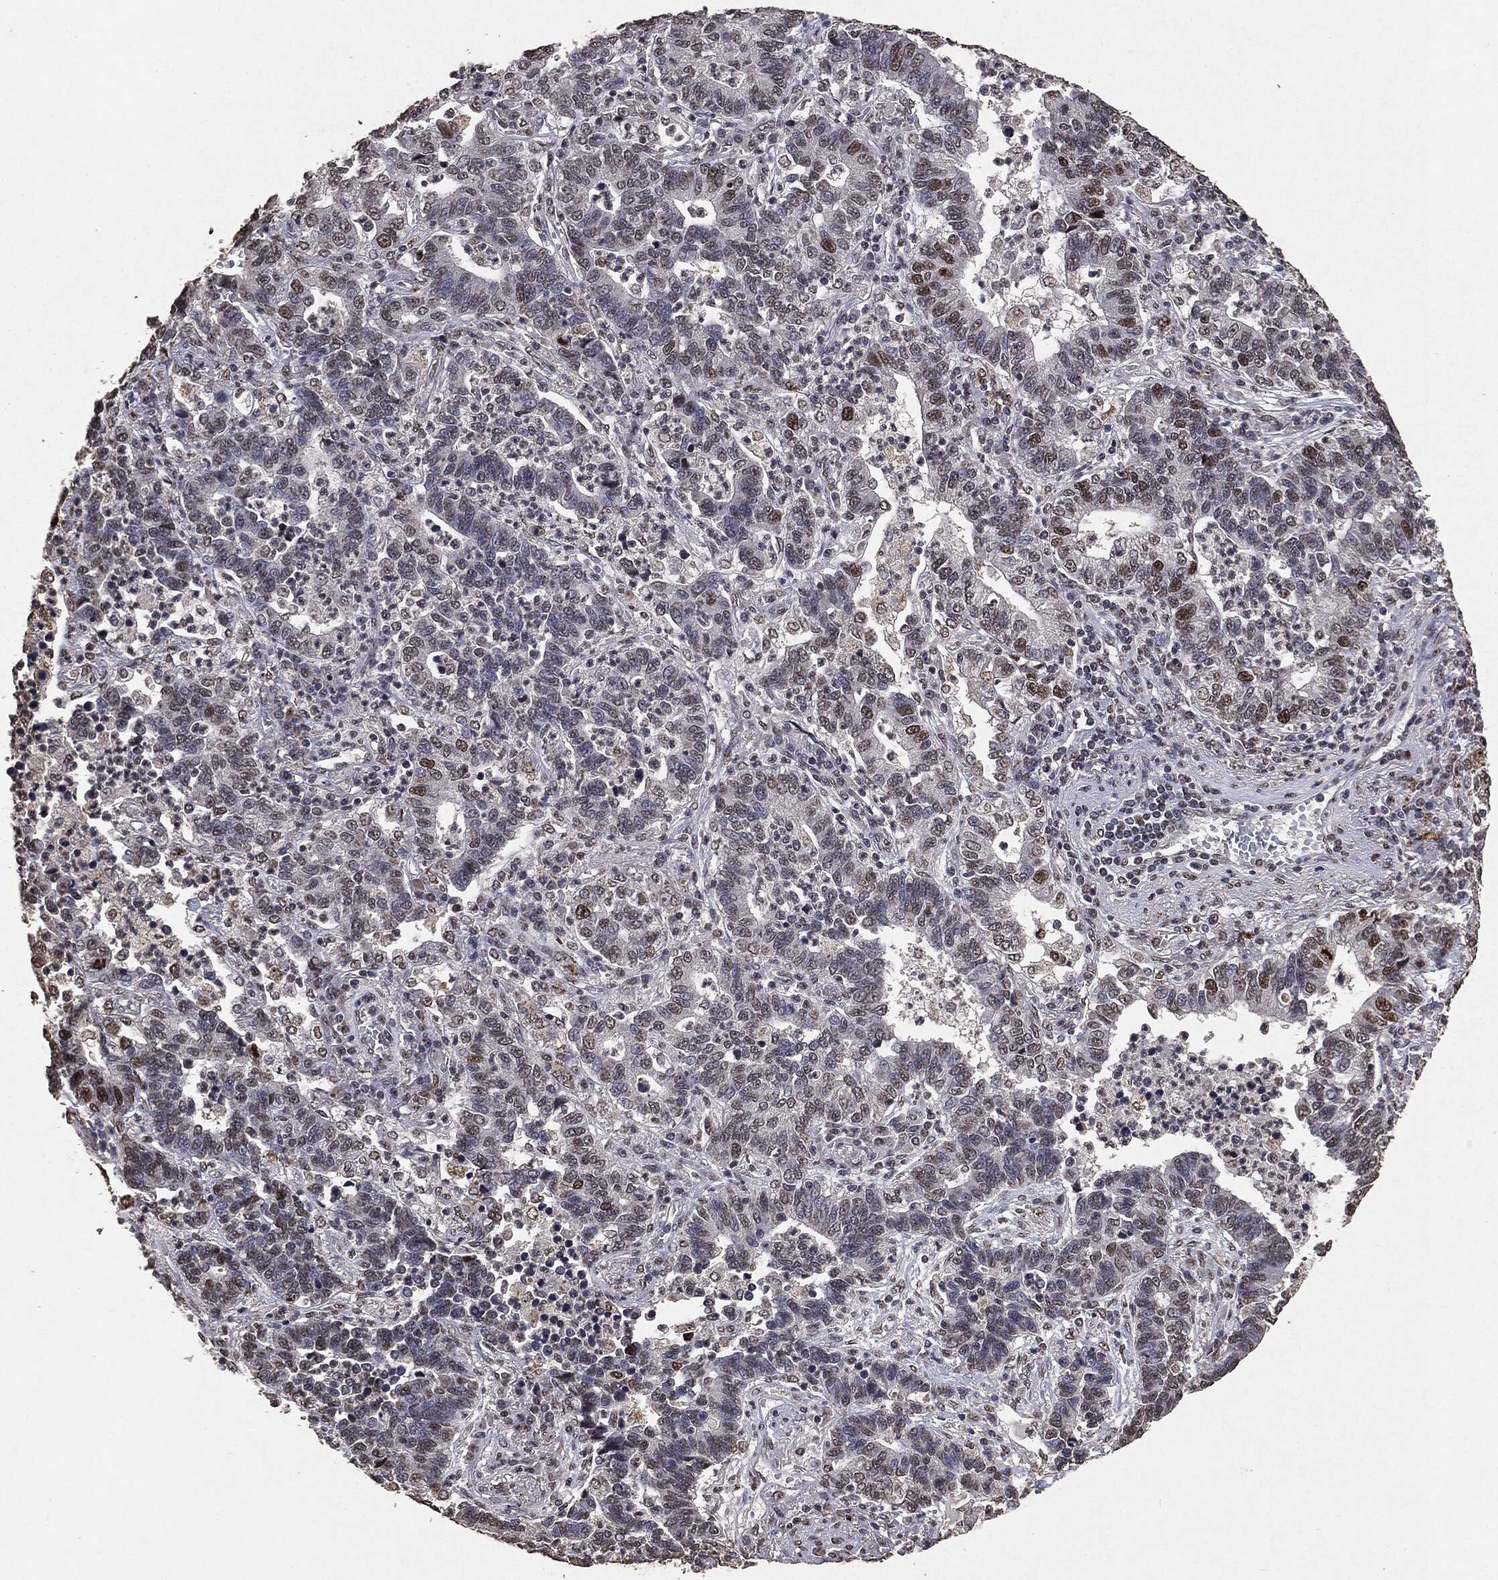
{"staining": {"intensity": "moderate", "quantity": "<25%", "location": "nuclear"}, "tissue": "lung cancer", "cell_type": "Tumor cells", "image_type": "cancer", "snomed": [{"axis": "morphology", "description": "Adenocarcinoma, NOS"}, {"axis": "topography", "description": "Lung"}], "caption": "Immunohistochemistry of lung cancer shows low levels of moderate nuclear expression in approximately <25% of tumor cells.", "gene": "RAD18", "patient": {"sex": "female", "age": 57}}